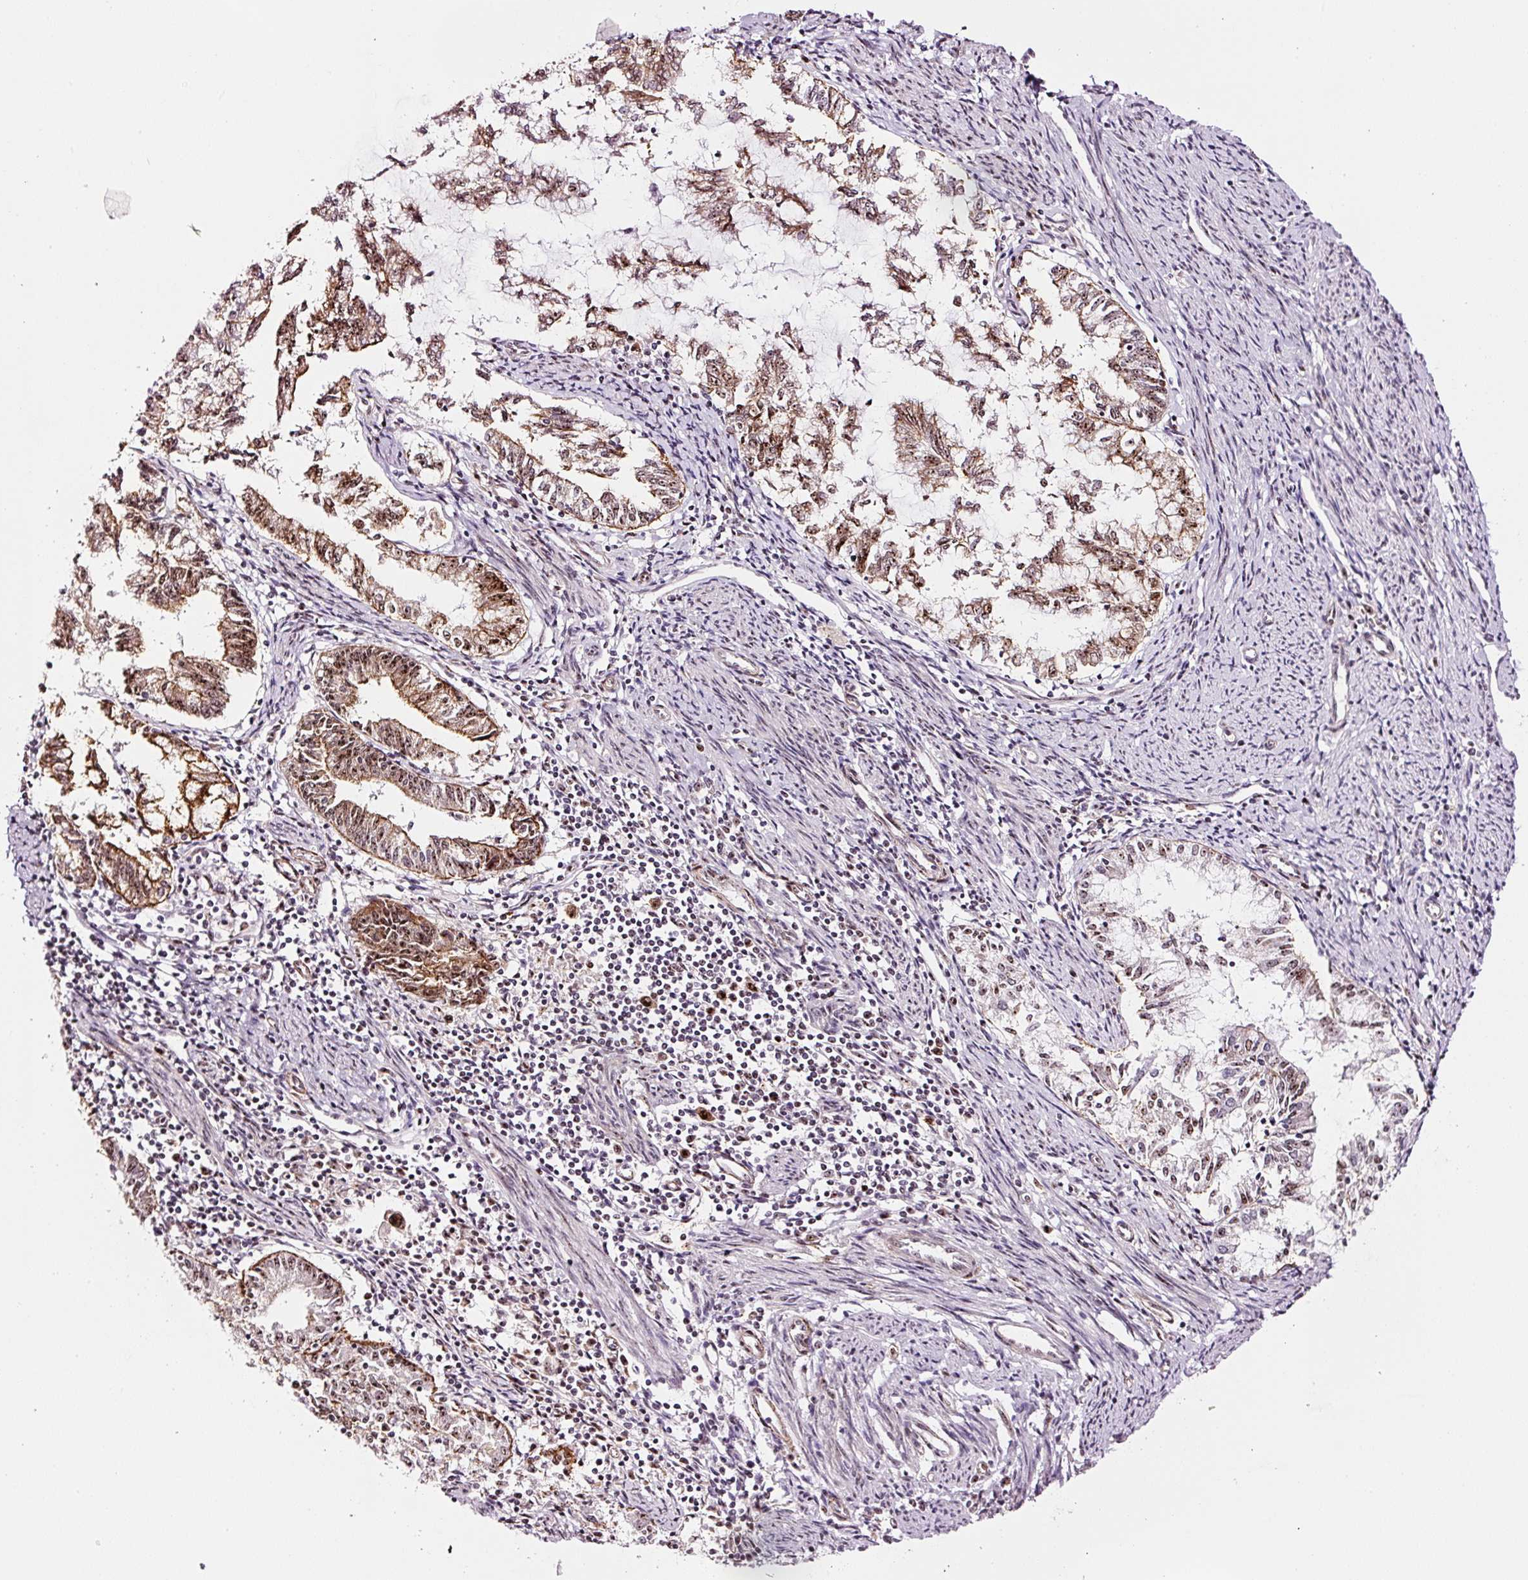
{"staining": {"intensity": "moderate", "quantity": ">75%", "location": "cytoplasmic/membranous,nuclear"}, "tissue": "endometrial cancer", "cell_type": "Tumor cells", "image_type": "cancer", "snomed": [{"axis": "morphology", "description": "Adenocarcinoma, NOS"}, {"axis": "topography", "description": "Endometrium"}], "caption": "IHC micrograph of human adenocarcinoma (endometrial) stained for a protein (brown), which demonstrates medium levels of moderate cytoplasmic/membranous and nuclear staining in about >75% of tumor cells.", "gene": "GNL3", "patient": {"sex": "female", "age": 79}}